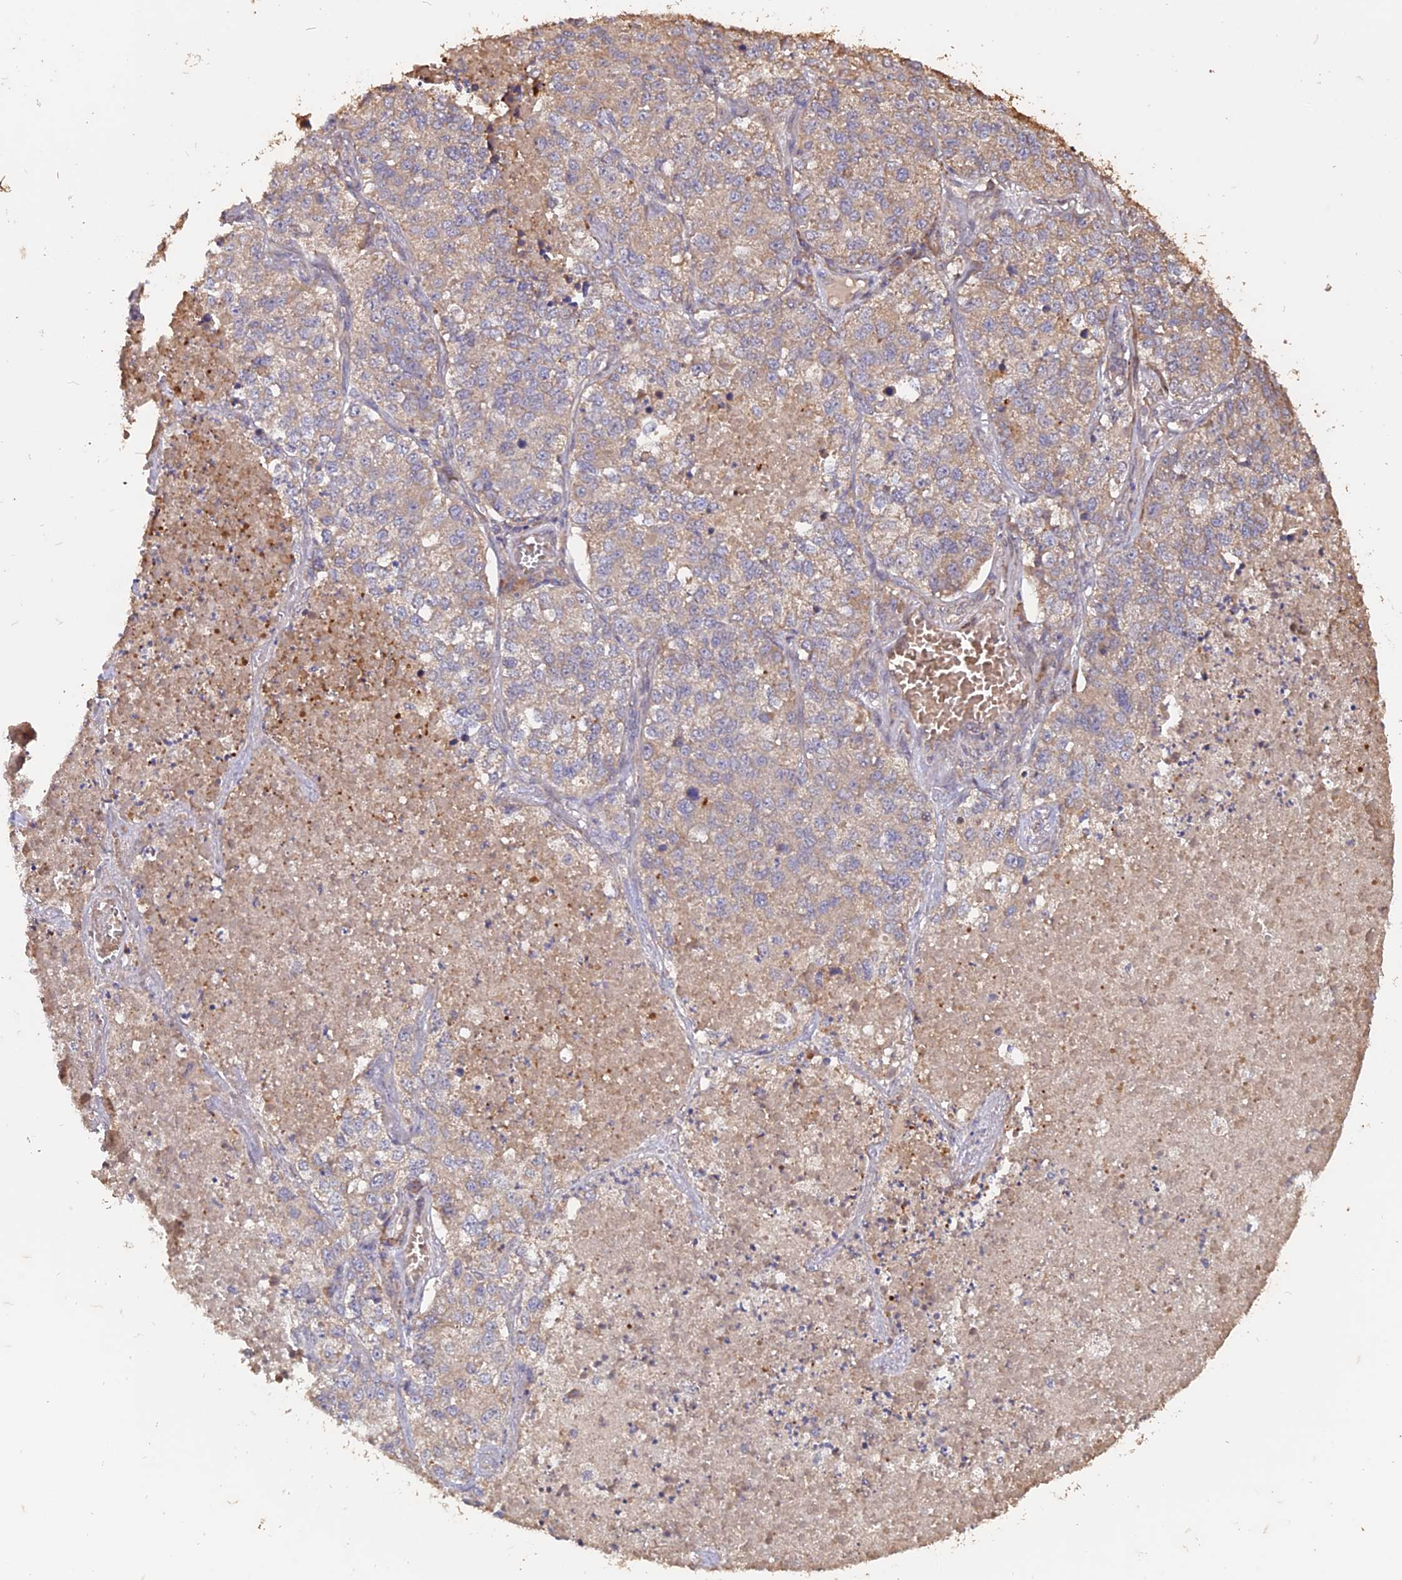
{"staining": {"intensity": "weak", "quantity": "<25%", "location": "cytoplasmic/membranous"}, "tissue": "lung cancer", "cell_type": "Tumor cells", "image_type": "cancer", "snomed": [{"axis": "morphology", "description": "Adenocarcinoma, NOS"}, {"axis": "topography", "description": "Lung"}], "caption": "Immunohistochemistry micrograph of lung cancer (adenocarcinoma) stained for a protein (brown), which displays no positivity in tumor cells.", "gene": "LAYN", "patient": {"sex": "male", "age": 49}}